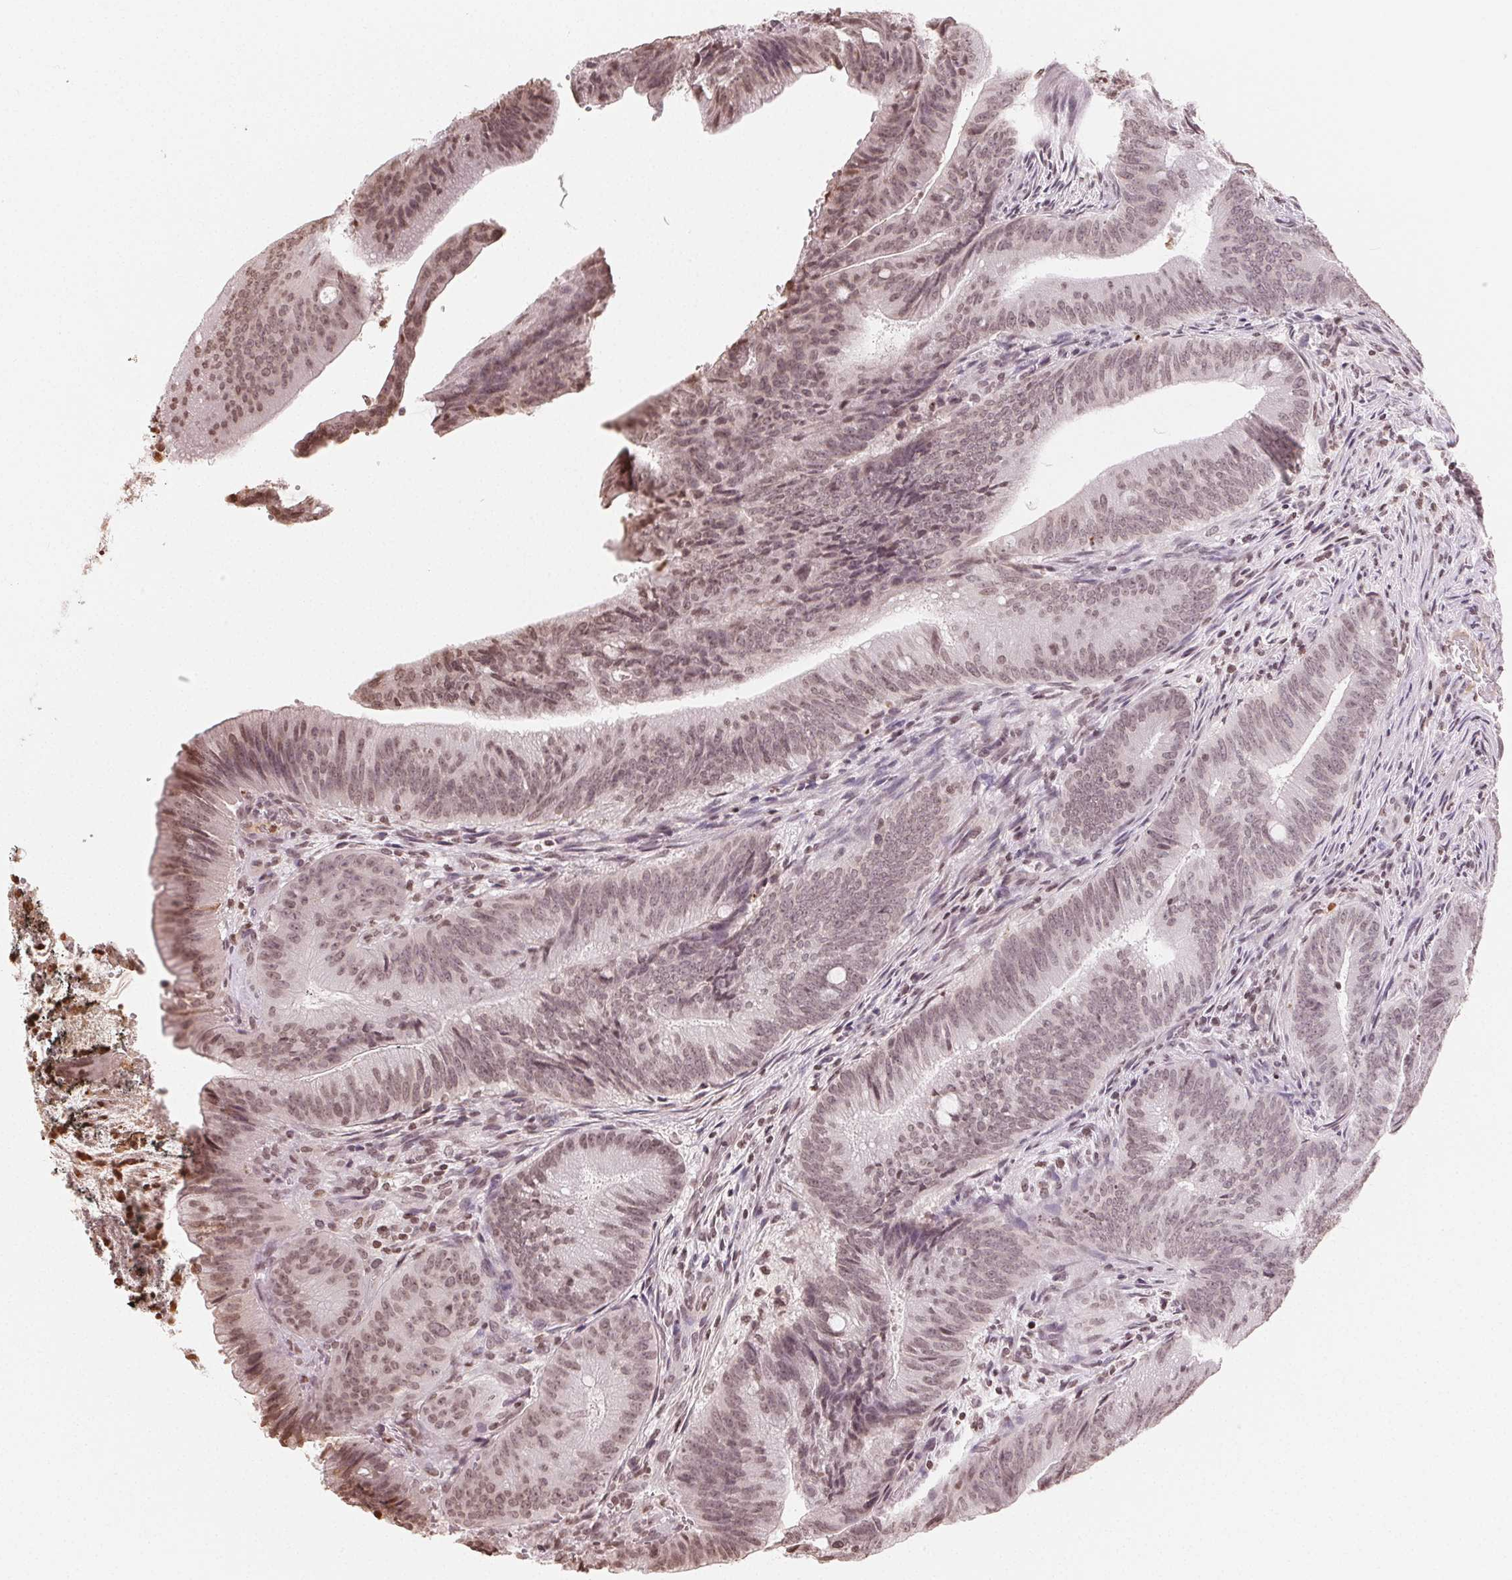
{"staining": {"intensity": "weak", "quantity": ">75%", "location": "nuclear"}, "tissue": "colorectal cancer", "cell_type": "Tumor cells", "image_type": "cancer", "snomed": [{"axis": "morphology", "description": "Adenocarcinoma, NOS"}, {"axis": "topography", "description": "Colon"}], "caption": "Immunohistochemical staining of colorectal cancer (adenocarcinoma) exhibits weak nuclear protein expression in about >75% of tumor cells.", "gene": "TBP", "patient": {"sex": "female", "age": 43}}